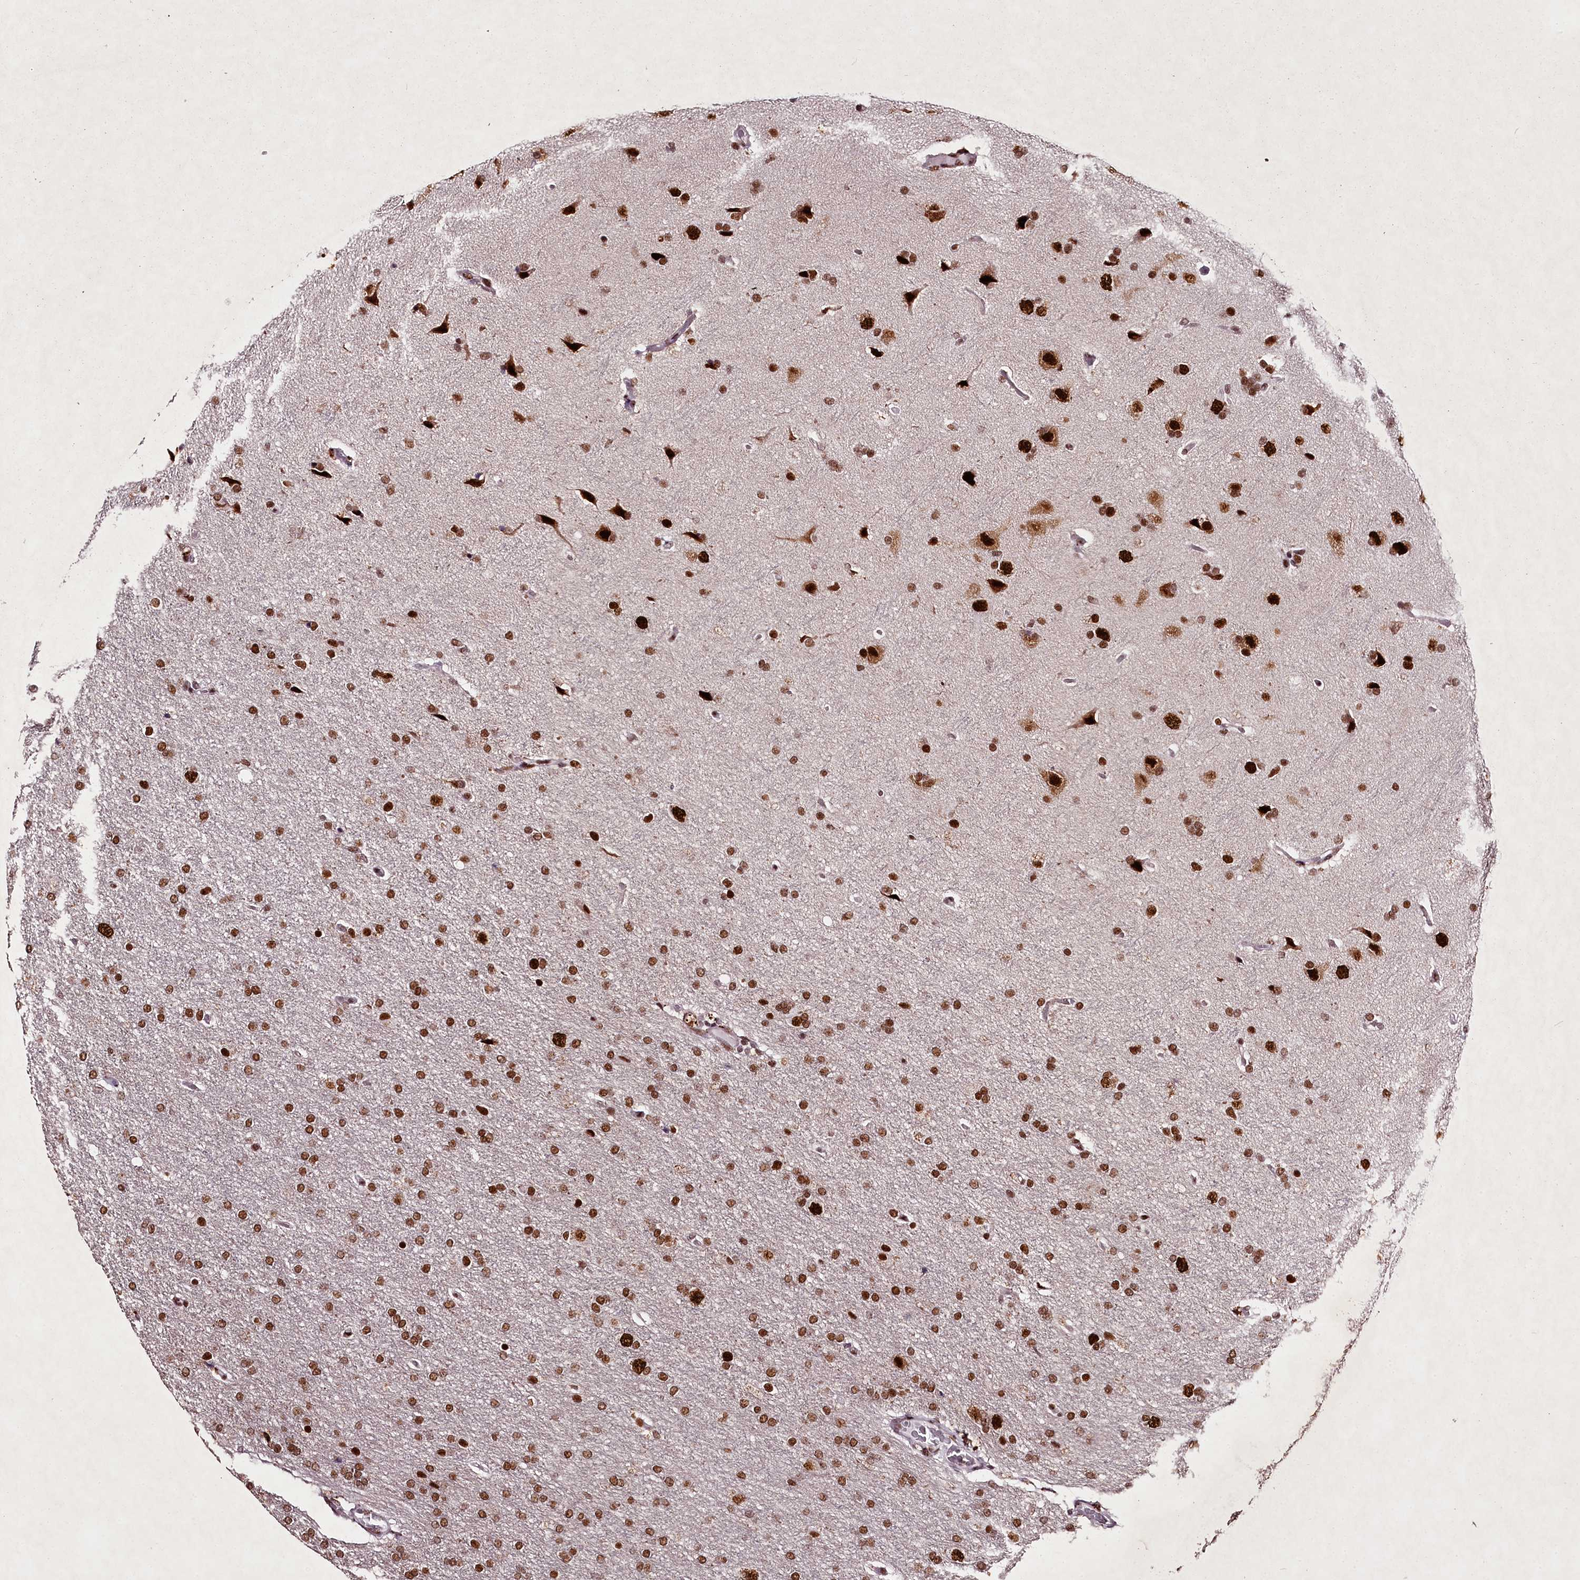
{"staining": {"intensity": "strong", "quantity": ">75%", "location": "nuclear"}, "tissue": "glioma", "cell_type": "Tumor cells", "image_type": "cancer", "snomed": [{"axis": "morphology", "description": "Glioma, malignant, High grade"}, {"axis": "topography", "description": "Brain"}], "caption": "Malignant high-grade glioma stained for a protein reveals strong nuclear positivity in tumor cells.", "gene": "PSPC1", "patient": {"sex": "male", "age": 72}}